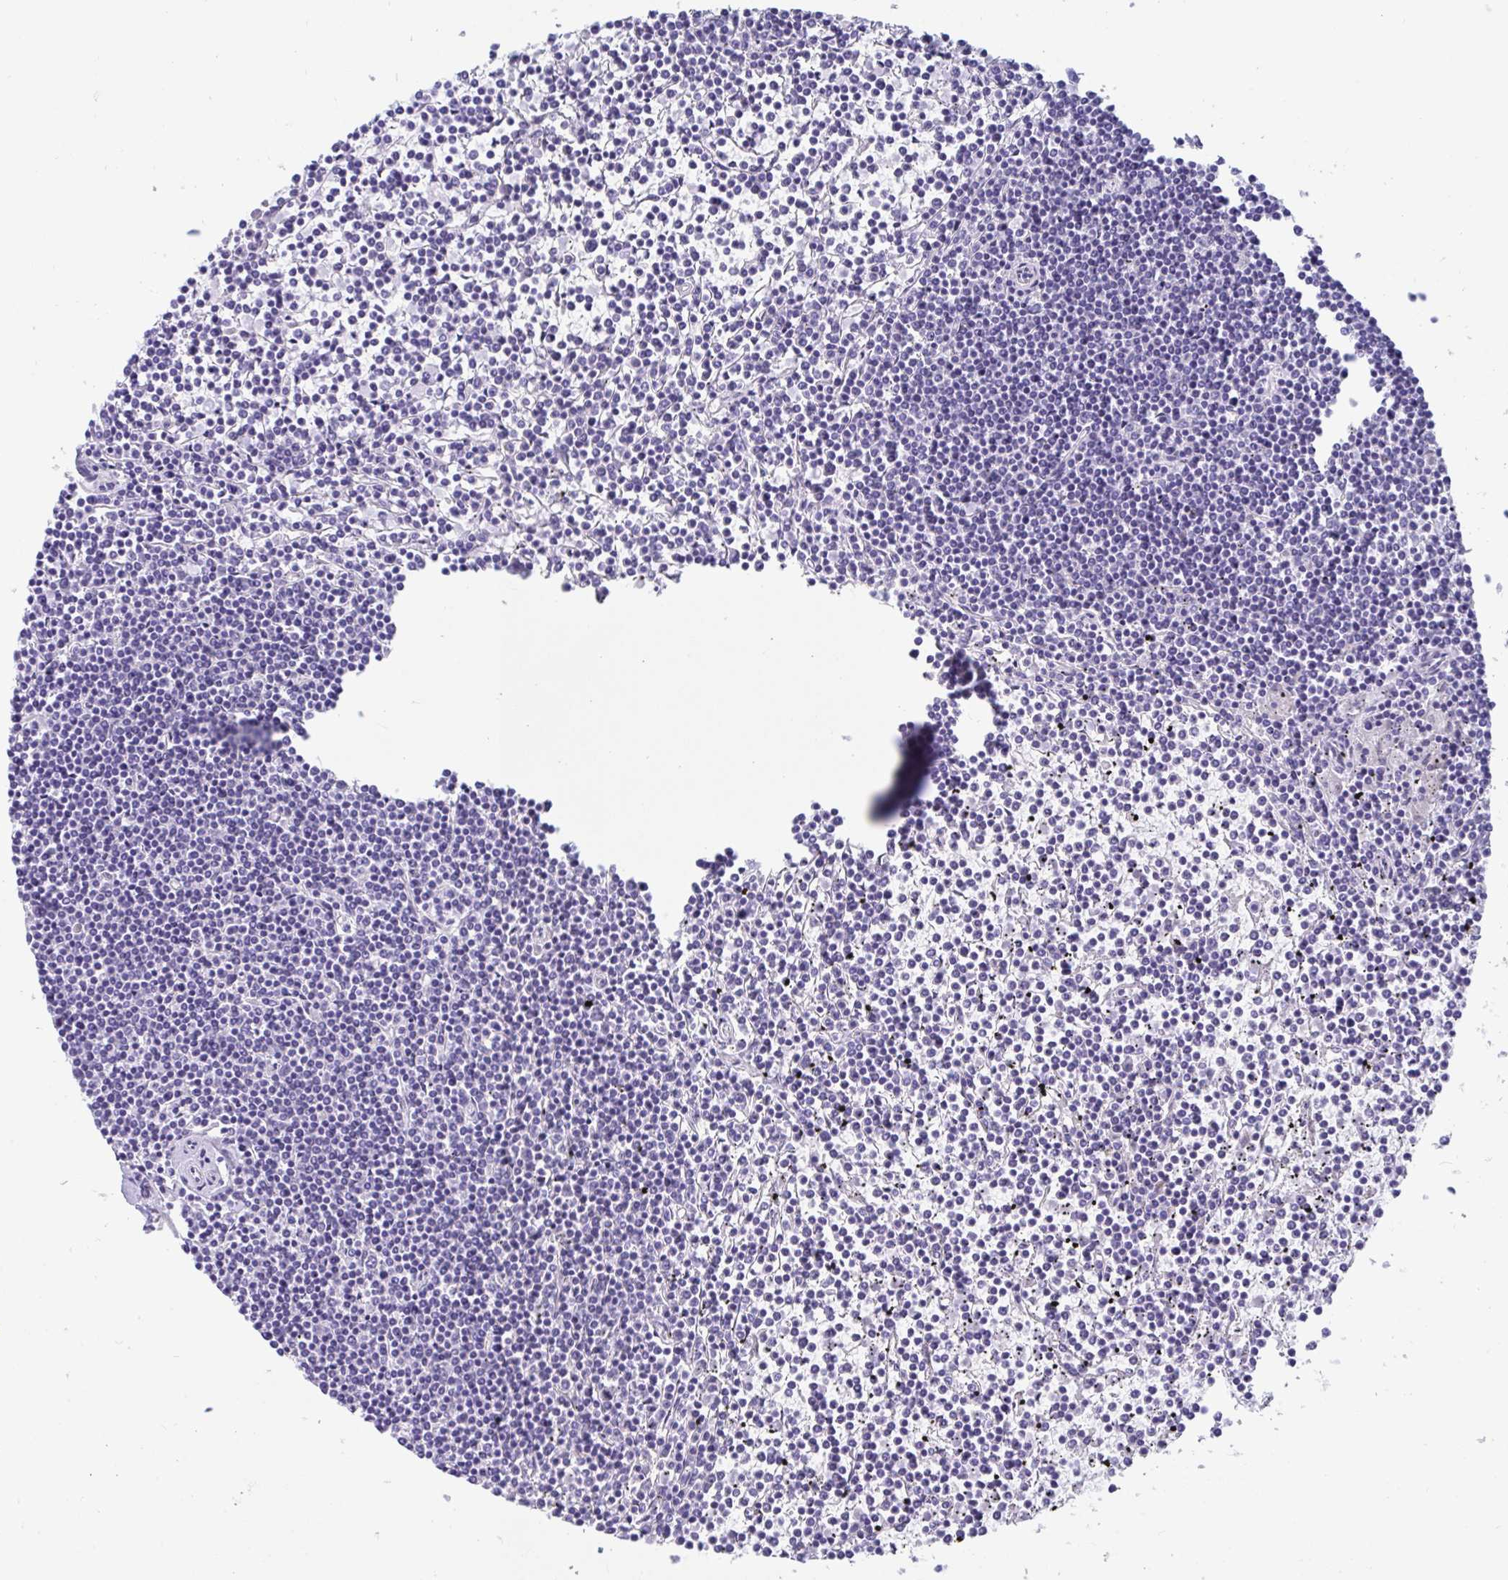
{"staining": {"intensity": "negative", "quantity": "none", "location": "none"}, "tissue": "lymphoma", "cell_type": "Tumor cells", "image_type": "cancer", "snomed": [{"axis": "morphology", "description": "Malignant lymphoma, non-Hodgkin's type, Low grade"}, {"axis": "topography", "description": "Spleen"}], "caption": "The histopathology image displays no staining of tumor cells in lymphoma.", "gene": "TTC30B", "patient": {"sex": "female", "age": 19}}